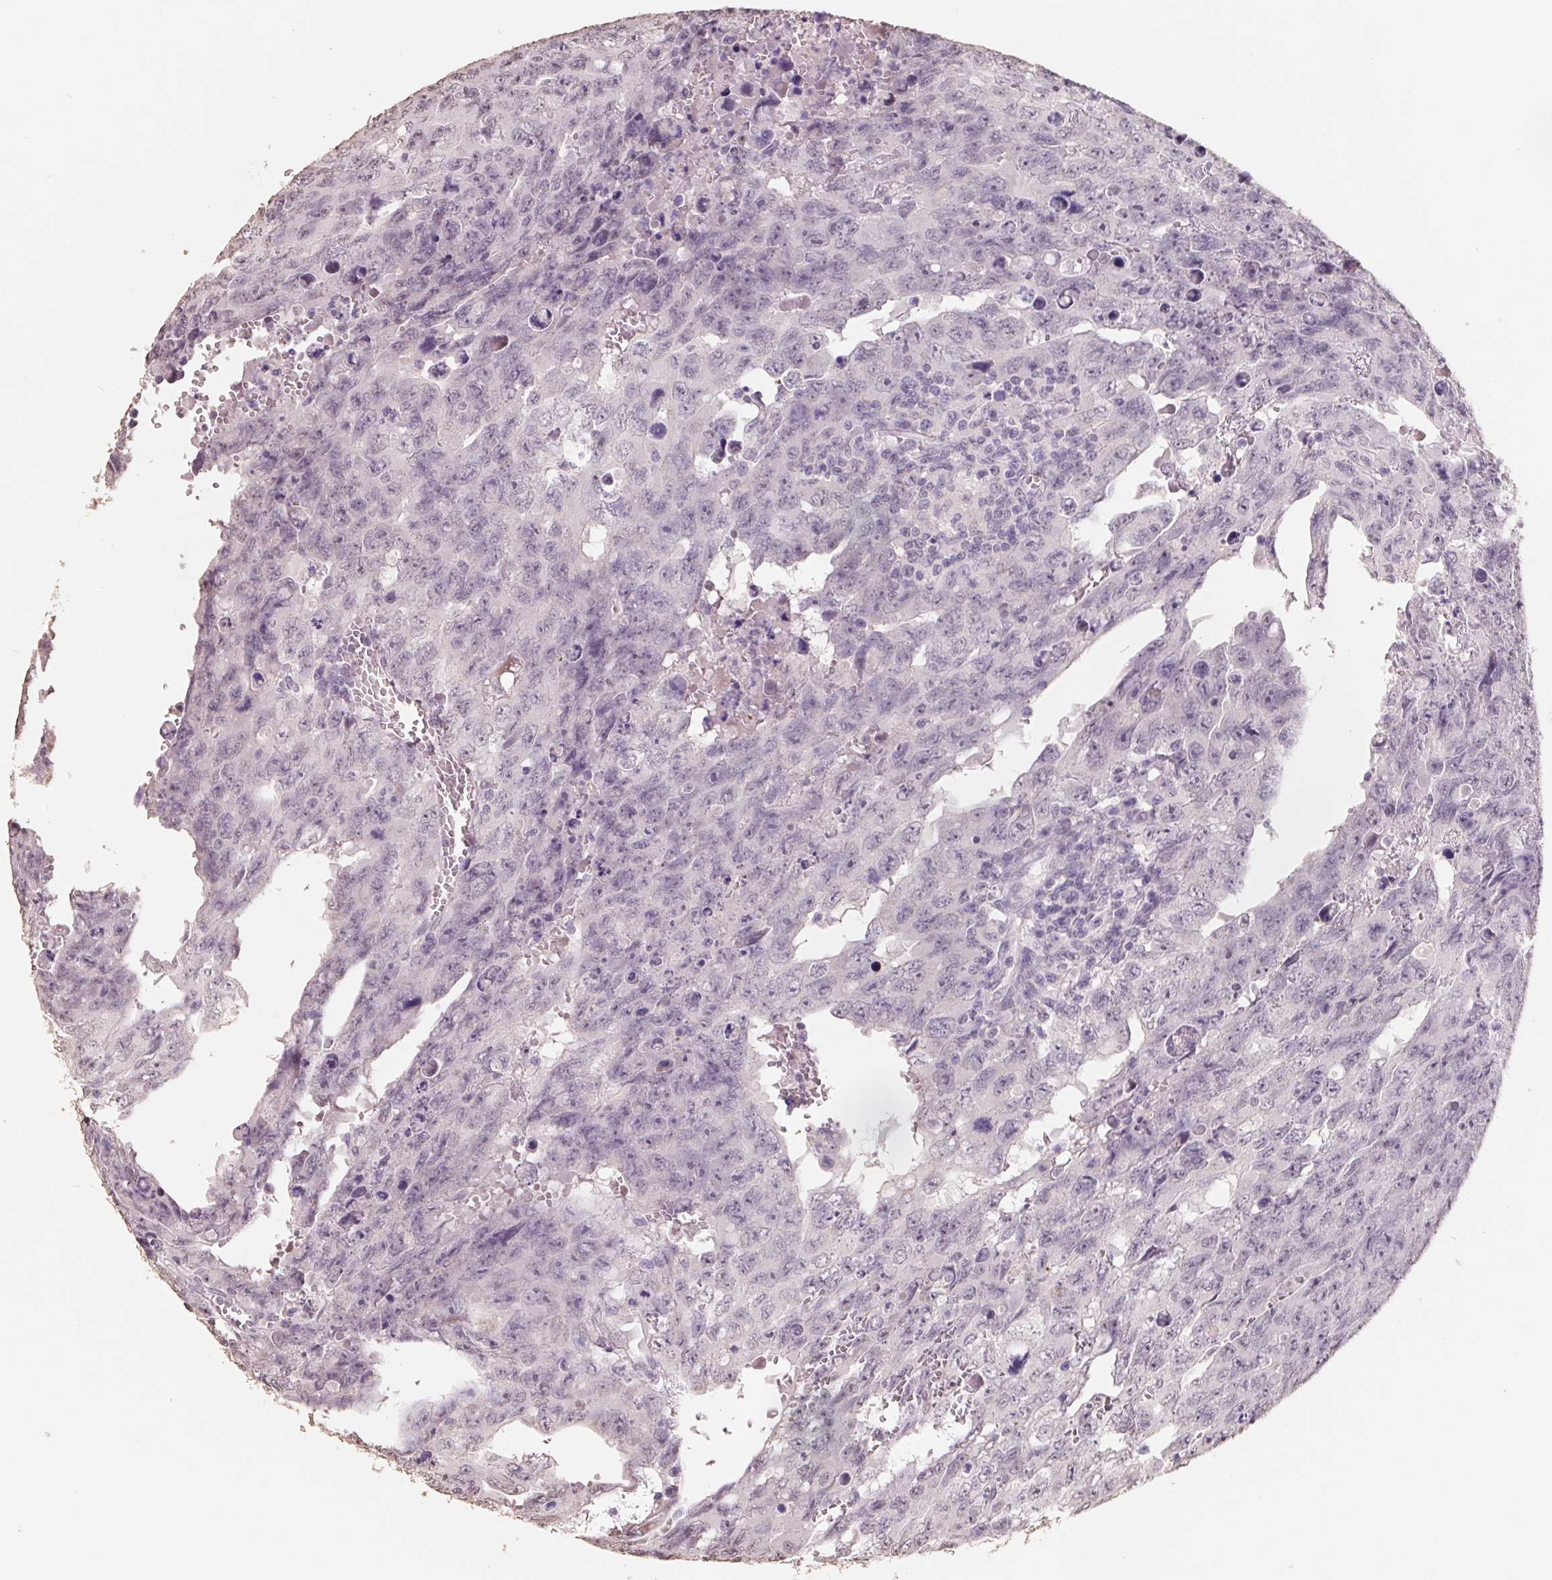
{"staining": {"intensity": "negative", "quantity": "none", "location": "none"}, "tissue": "testis cancer", "cell_type": "Tumor cells", "image_type": "cancer", "snomed": [{"axis": "morphology", "description": "Carcinoma, Embryonal, NOS"}, {"axis": "topography", "description": "Testis"}], "caption": "Immunohistochemical staining of human embryonal carcinoma (testis) demonstrates no significant positivity in tumor cells.", "gene": "FTCD", "patient": {"sex": "male", "age": 24}}